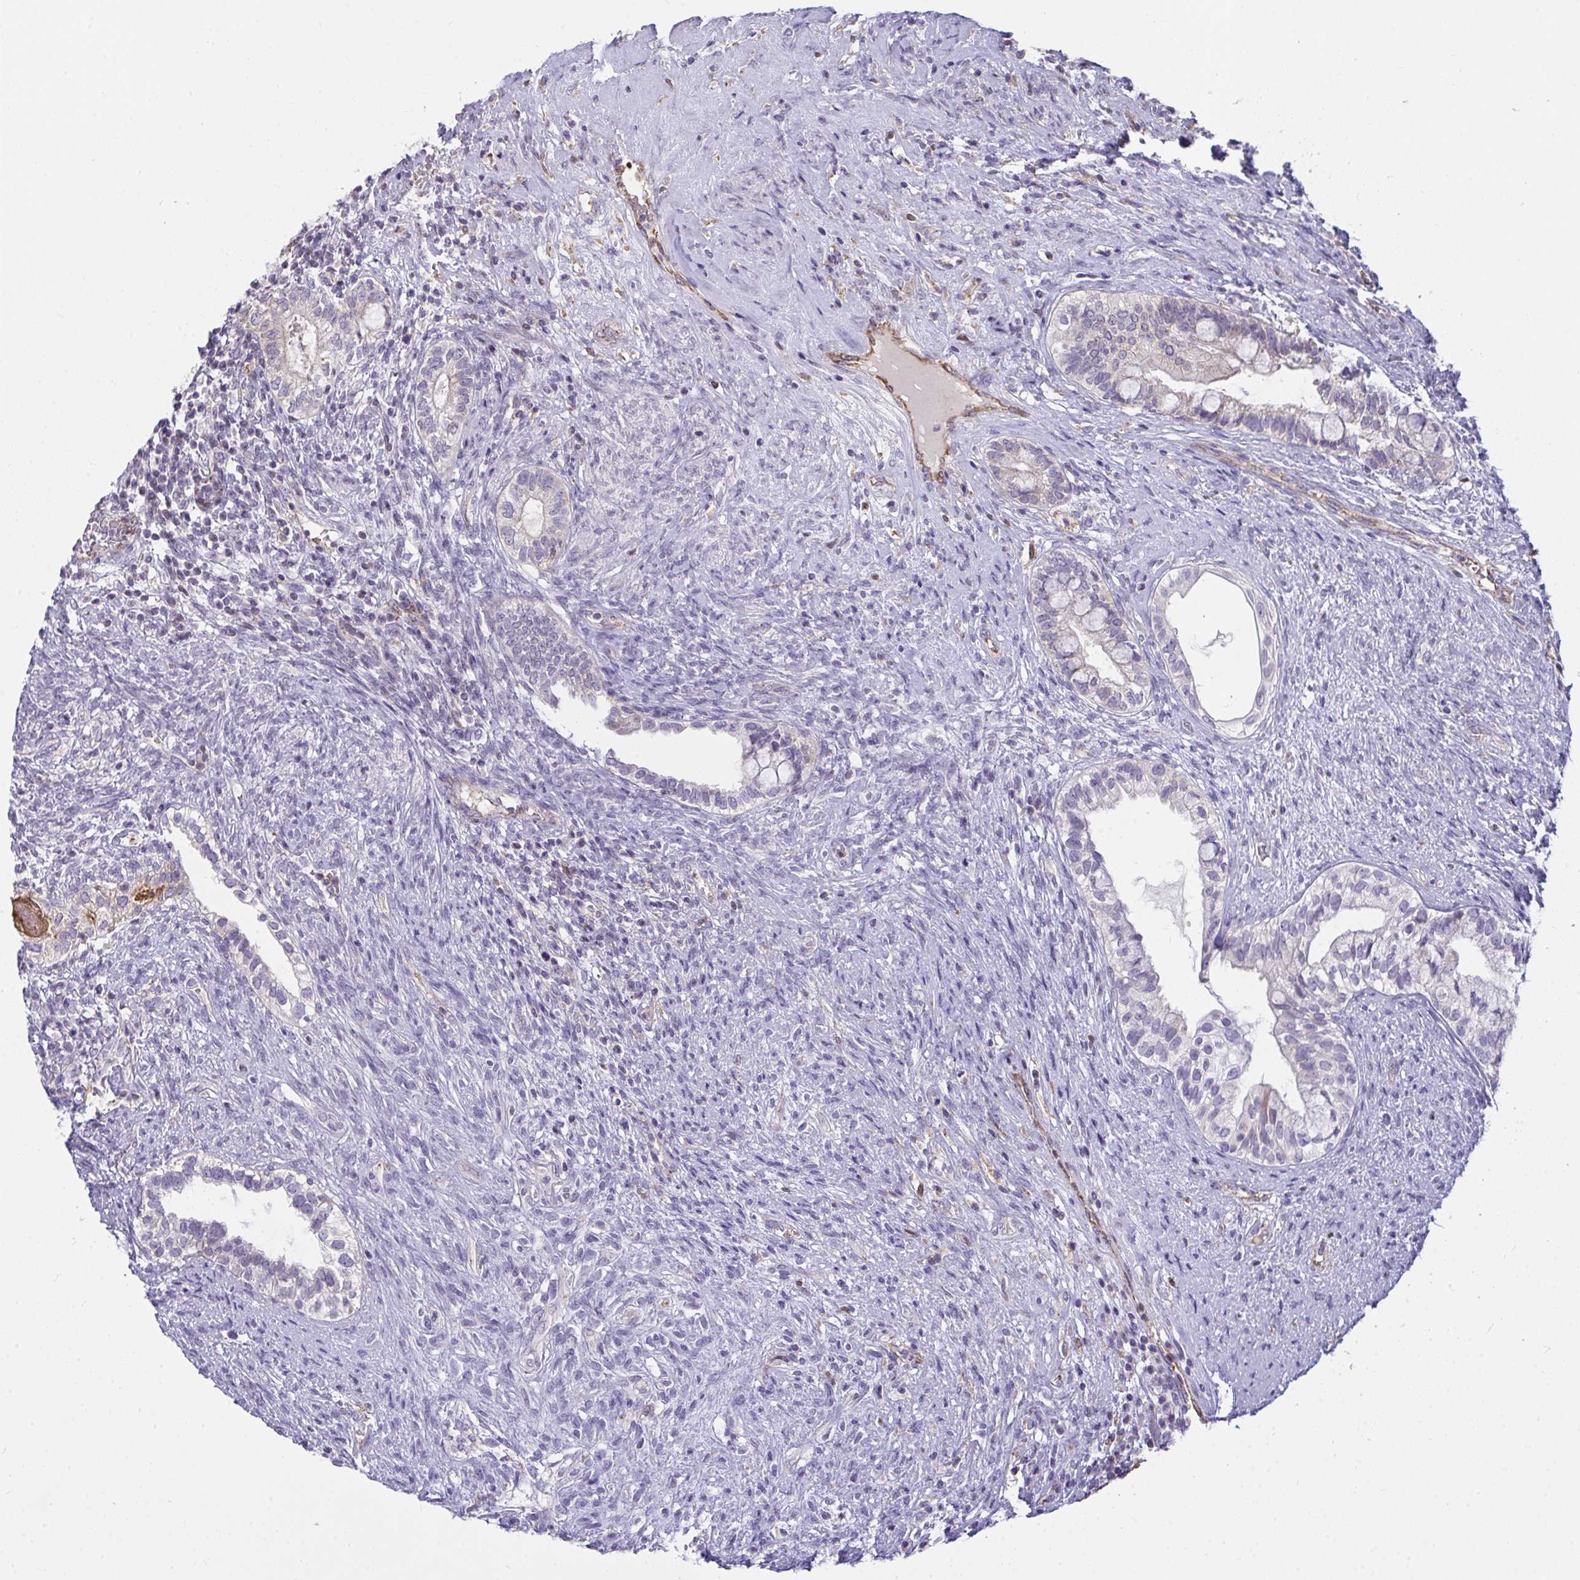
{"staining": {"intensity": "negative", "quantity": "none", "location": "none"}, "tissue": "testis cancer", "cell_type": "Tumor cells", "image_type": "cancer", "snomed": [{"axis": "morphology", "description": "Seminoma, NOS"}, {"axis": "morphology", "description": "Carcinoma, Embryonal, NOS"}, {"axis": "topography", "description": "Testis"}], "caption": "IHC photomicrograph of neoplastic tissue: human testis cancer stained with DAB reveals no significant protein staining in tumor cells.", "gene": "SEMA6B", "patient": {"sex": "male", "age": 41}}